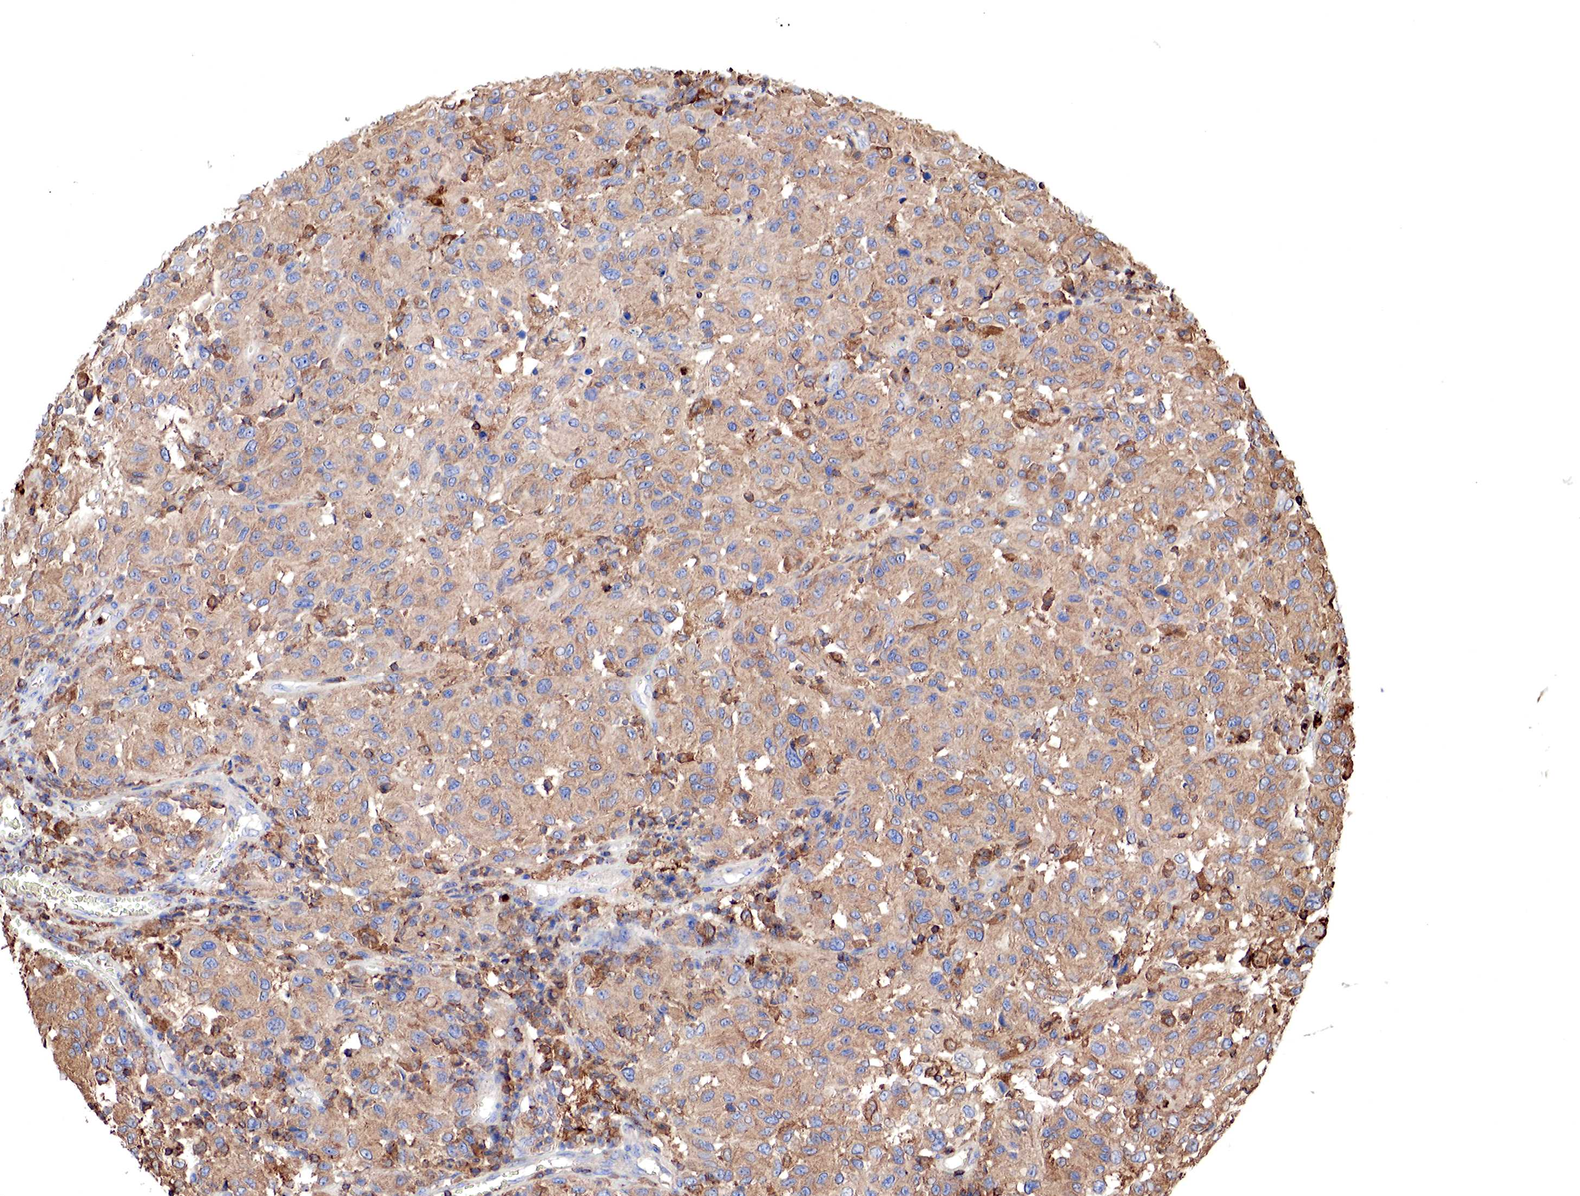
{"staining": {"intensity": "moderate", "quantity": ">75%", "location": "cytoplasmic/membranous"}, "tissue": "melanoma", "cell_type": "Tumor cells", "image_type": "cancer", "snomed": [{"axis": "morphology", "description": "Malignant melanoma, NOS"}, {"axis": "topography", "description": "Skin"}], "caption": "The photomicrograph exhibits a brown stain indicating the presence of a protein in the cytoplasmic/membranous of tumor cells in melanoma.", "gene": "G6PD", "patient": {"sex": "female", "age": 77}}